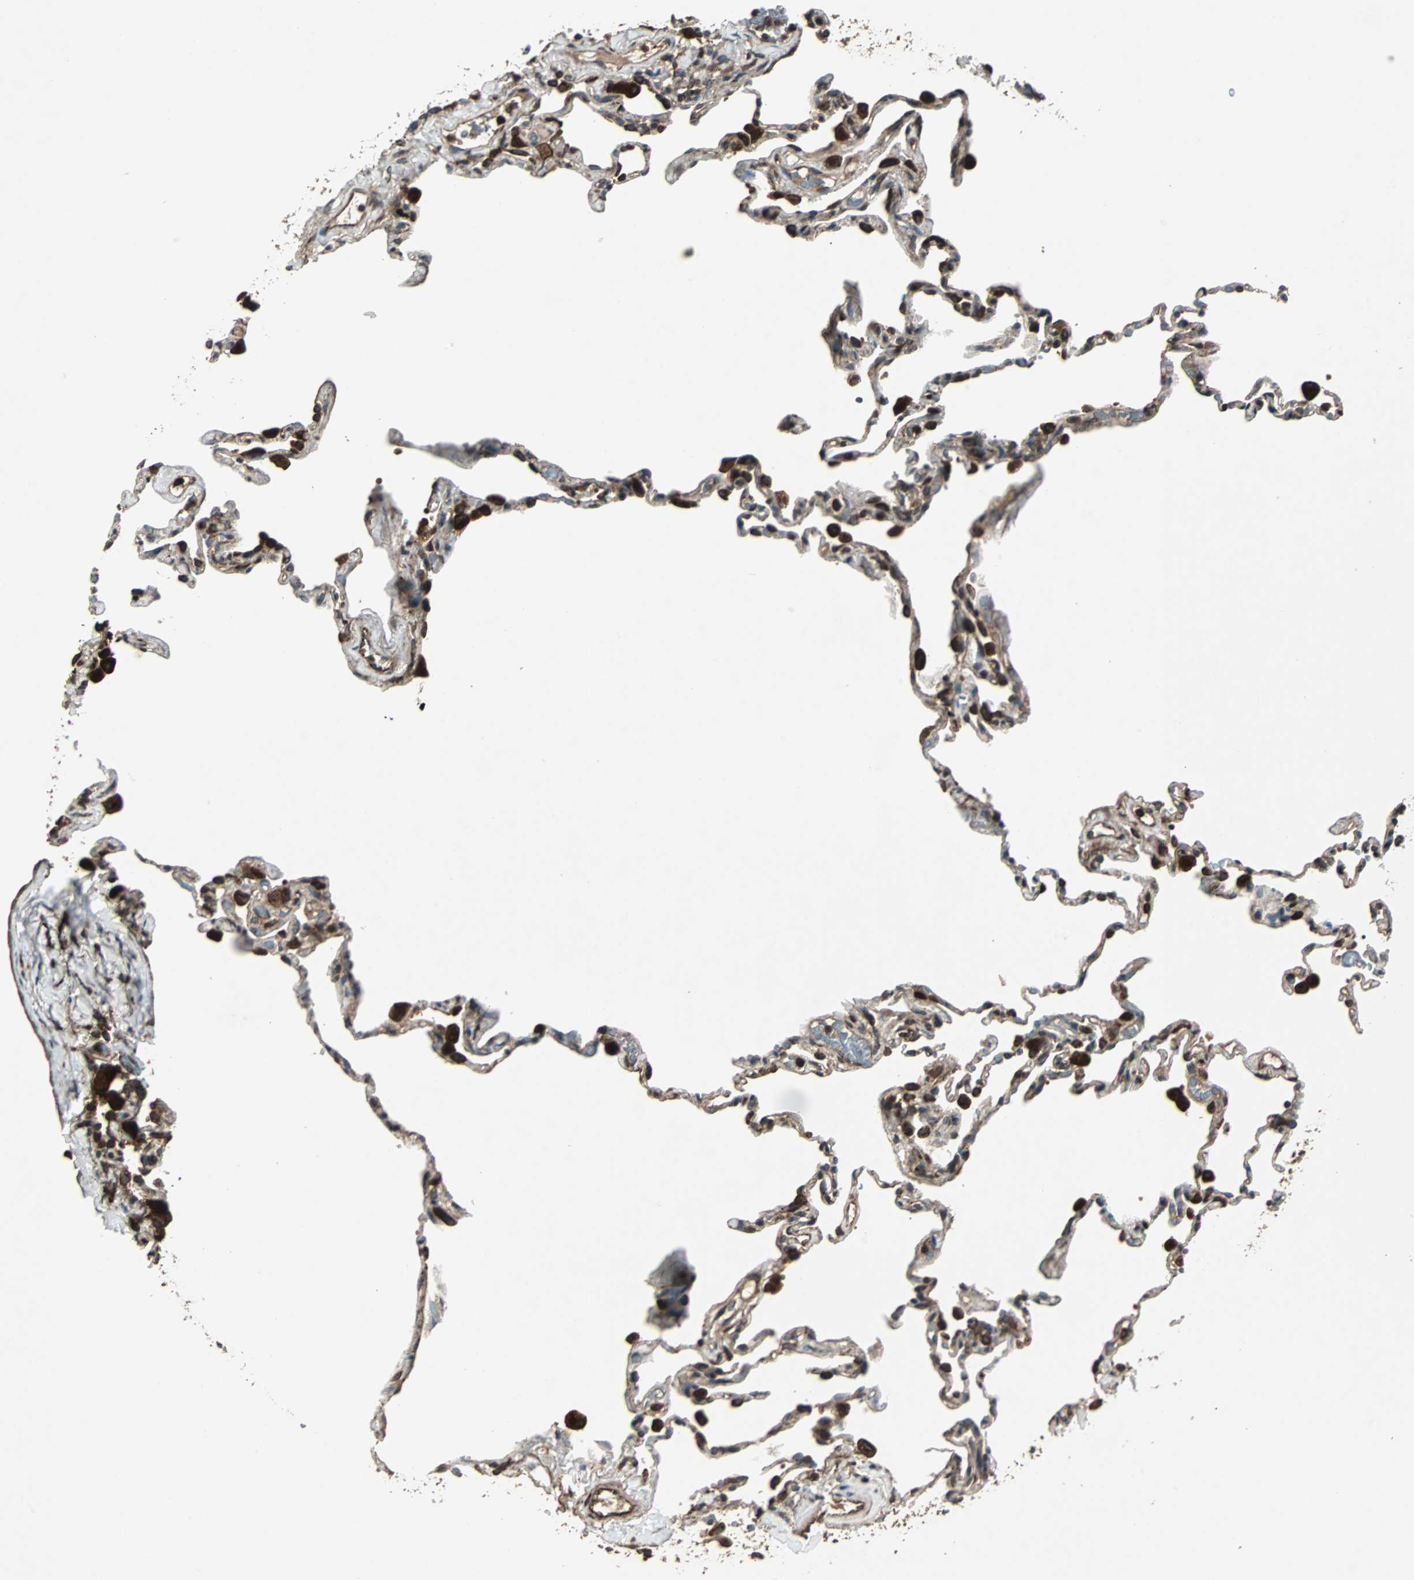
{"staining": {"intensity": "weak", "quantity": "25%-75%", "location": "cytoplasmic/membranous"}, "tissue": "lung", "cell_type": "Alveolar cells", "image_type": "normal", "snomed": [{"axis": "morphology", "description": "Normal tissue, NOS"}, {"axis": "topography", "description": "Lung"}], "caption": "Immunohistochemical staining of normal human lung reveals 25%-75% levels of weak cytoplasmic/membranous protein staining in about 25%-75% of alveolar cells. The staining was performed using DAB (3,3'-diaminobenzidine), with brown indicating positive protein expression. Nuclei are stained blue with hematoxylin.", "gene": "RAB7A", "patient": {"sex": "male", "age": 59}}